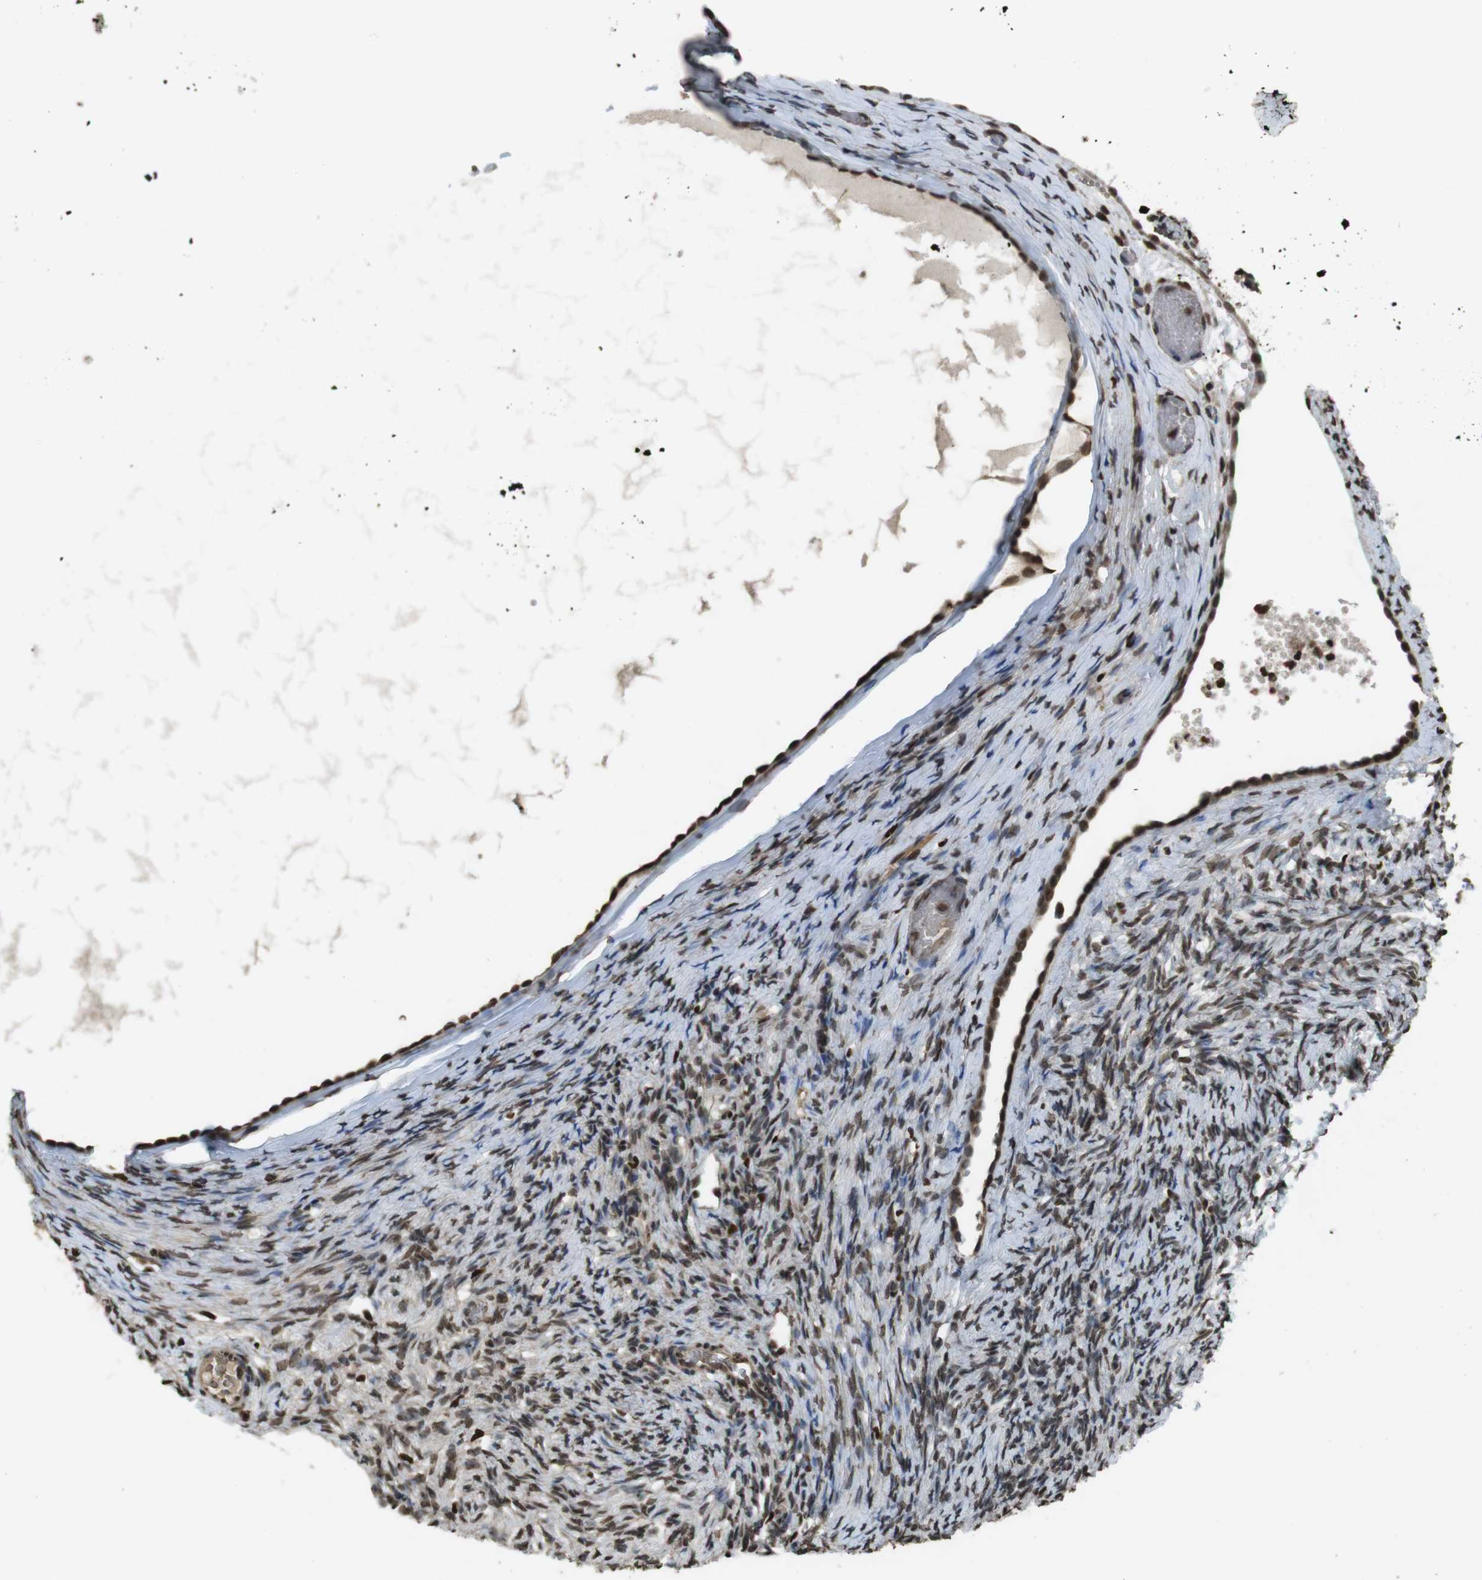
{"staining": {"intensity": "moderate", "quantity": ">75%", "location": "nuclear"}, "tissue": "ovary", "cell_type": "Follicle cells", "image_type": "normal", "snomed": [{"axis": "morphology", "description": "Normal tissue, NOS"}, {"axis": "topography", "description": "Ovary"}], "caption": "Follicle cells exhibit moderate nuclear staining in approximately >75% of cells in benign ovary. Ihc stains the protein of interest in brown and the nuclei are stained blue.", "gene": "MAF", "patient": {"sex": "female", "age": 33}}